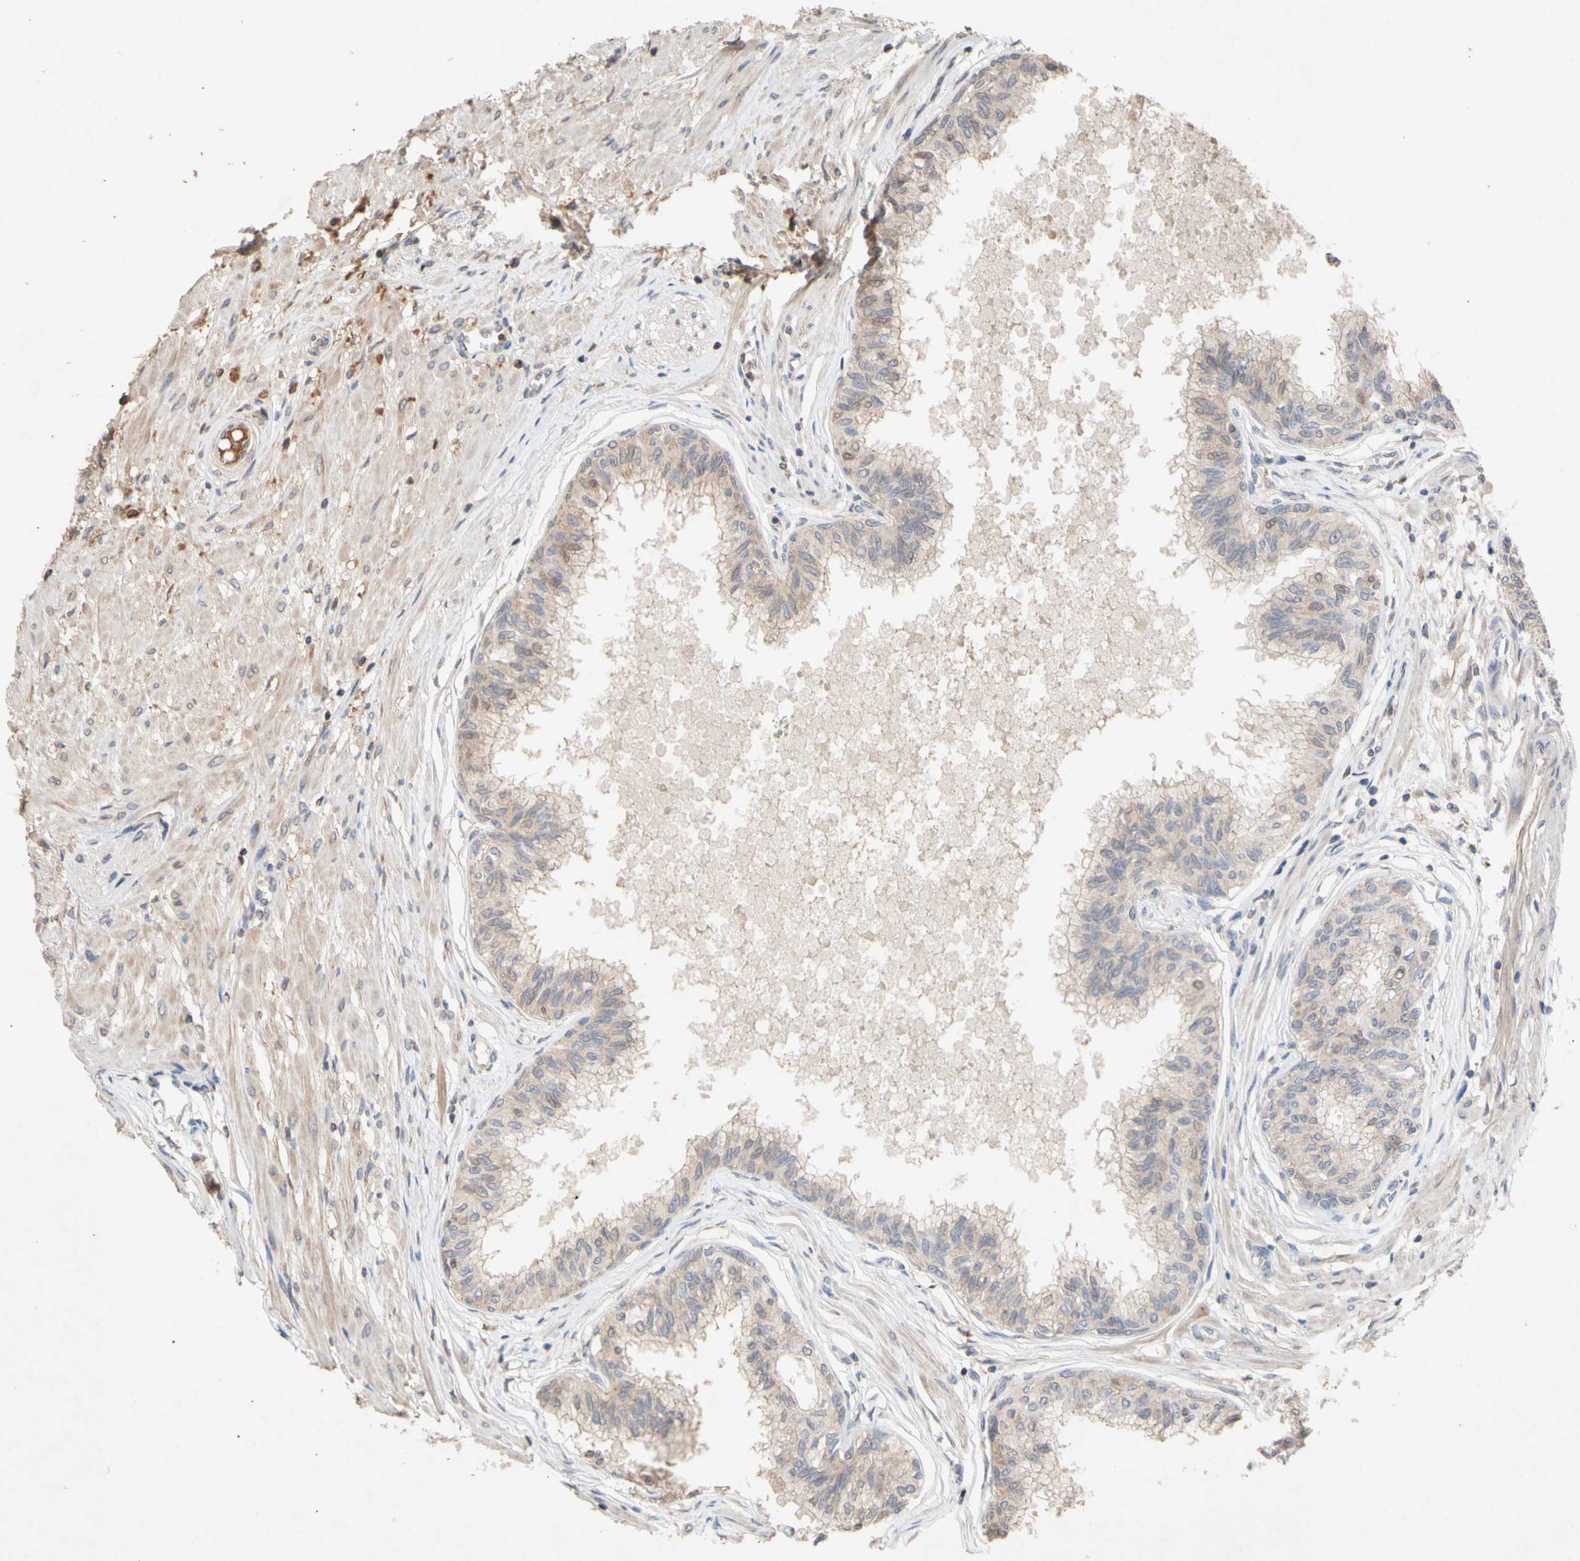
{"staining": {"intensity": "moderate", "quantity": "25%-75%", "location": "cytoplasmic/membranous"}, "tissue": "prostate", "cell_type": "Glandular cells", "image_type": "normal", "snomed": [{"axis": "morphology", "description": "Normal tissue, NOS"}, {"axis": "topography", "description": "Prostate"}, {"axis": "topography", "description": "Seminal veicle"}], "caption": "An immunohistochemistry (IHC) micrograph of benign tissue is shown. Protein staining in brown labels moderate cytoplasmic/membranous positivity in prostate within glandular cells. The protein of interest is shown in brown color, while the nuclei are stained blue.", "gene": "NECTIN3", "patient": {"sex": "male", "age": 60}}